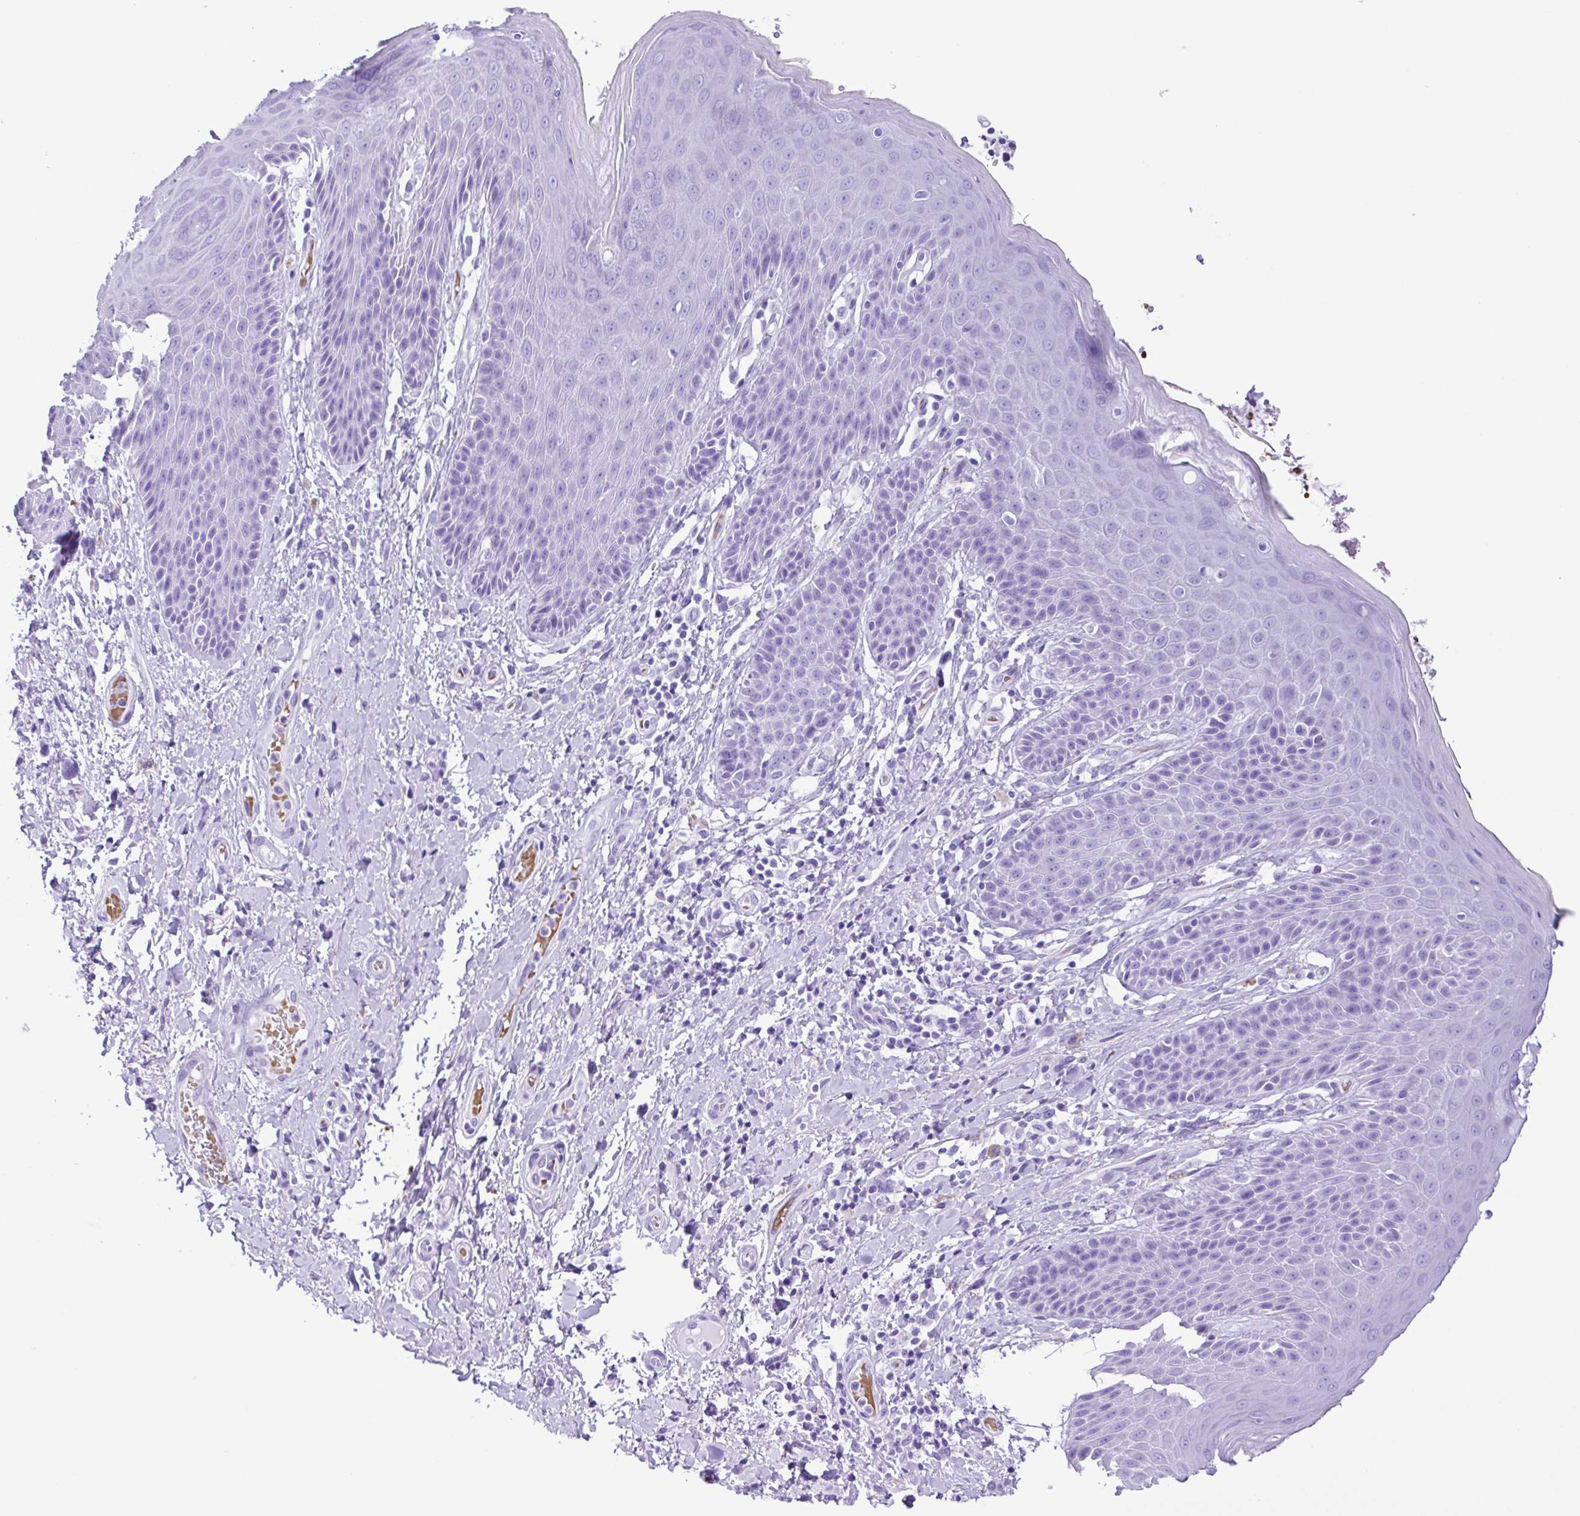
{"staining": {"intensity": "negative", "quantity": "none", "location": "none"}, "tissue": "skin", "cell_type": "Epidermal cells", "image_type": "normal", "snomed": [{"axis": "morphology", "description": "Normal tissue, NOS"}, {"axis": "topography", "description": "Anal"}, {"axis": "topography", "description": "Peripheral nerve tissue"}], "caption": "Immunohistochemical staining of normal skin demonstrates no significant positivity in epidermal cells. The staining is performed using DAB brown chromogen with nuclei counter-stained in using hematoxylin.", "gene": "SYT1", "patient": {"sex": "male", "age": 51}}